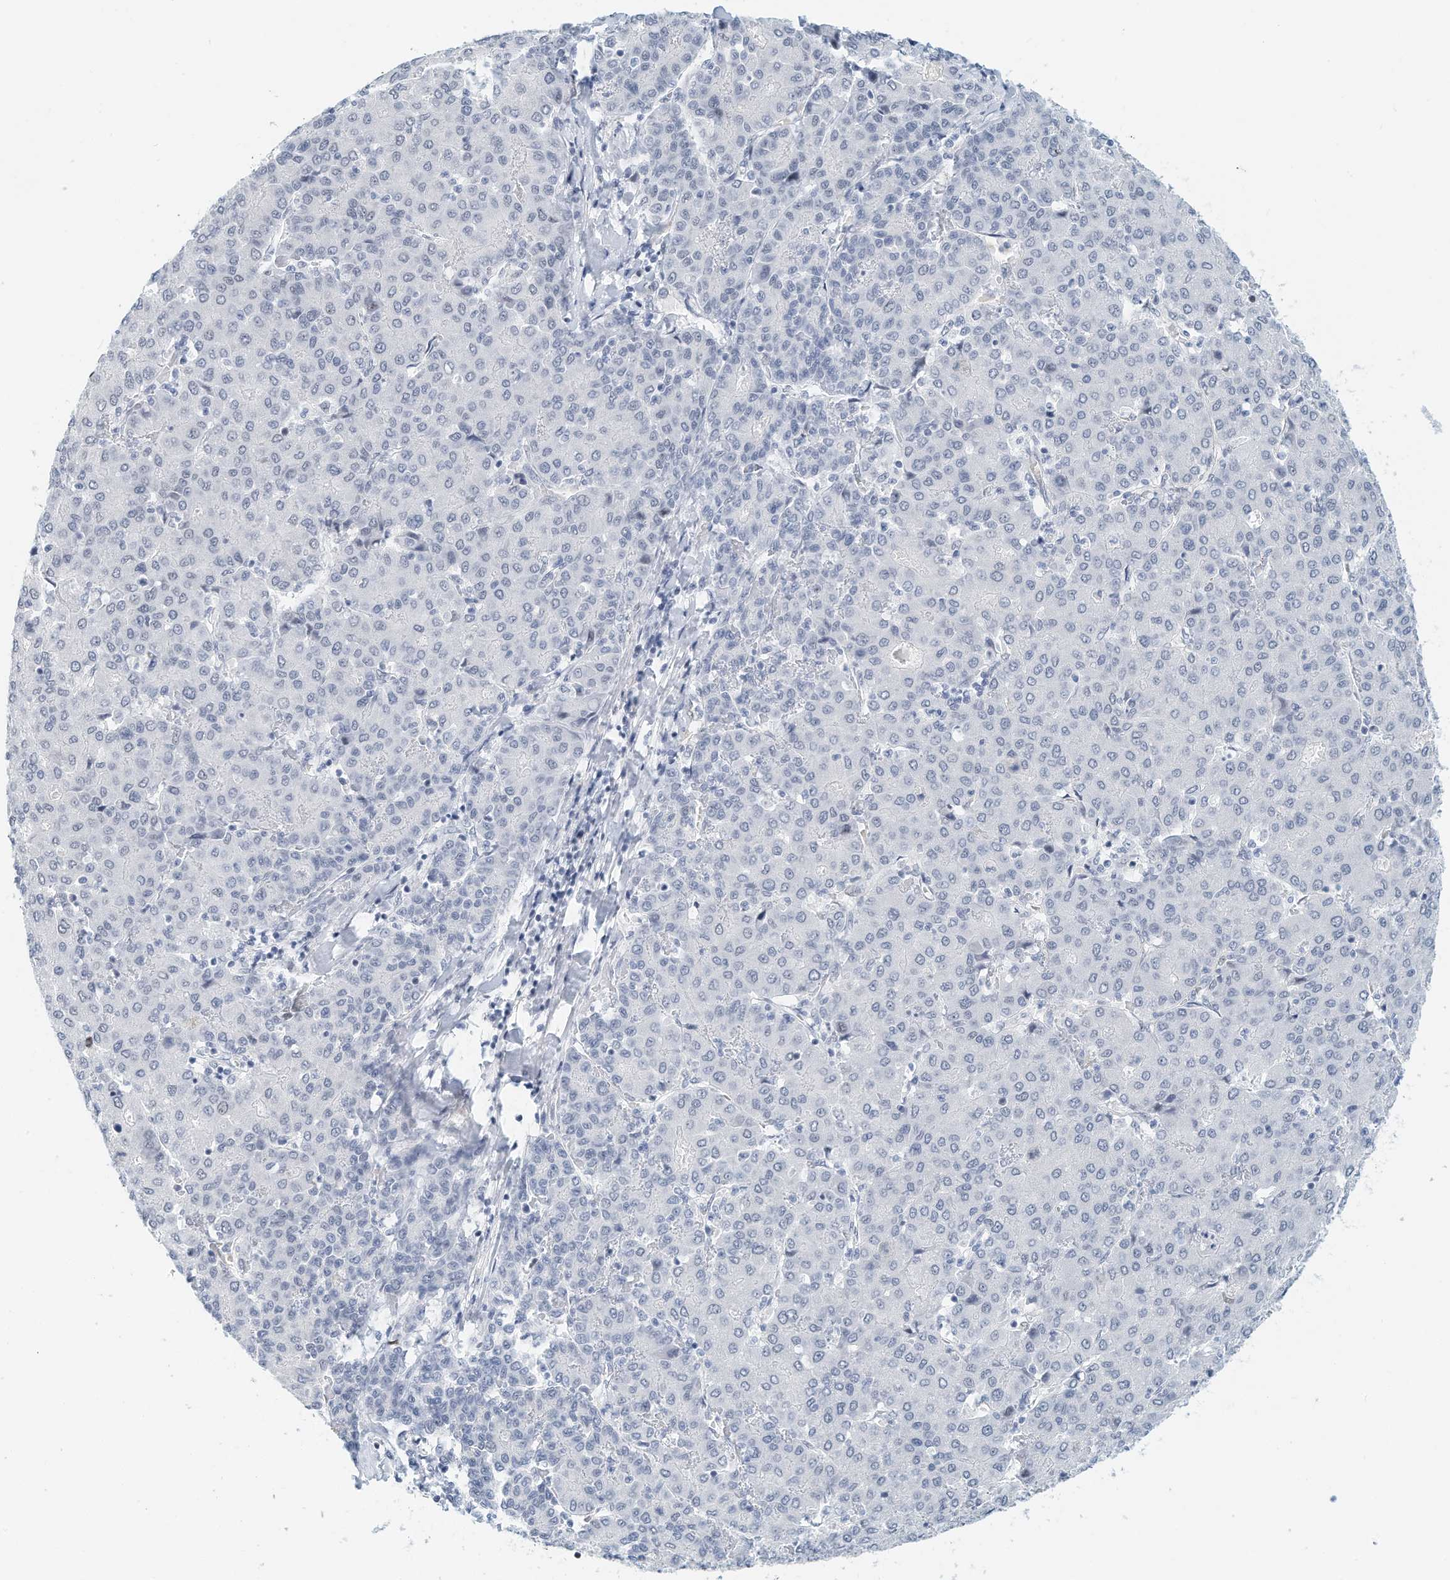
{"staining": {"intensity": "negative", "quantity": "none", "location": "none"}, "tissue": "liver cancer", "cell_type": "Tumor cells", "image_type": "cancer", "snomed": [{"axis": "morphology", "description": "Carcinoma, Hepatocellular, NOS"}, {"axis": "topography", "description": "Liver"}], "caption": "Hepatocellular carcinoma (liver) stained for a protein using immunohistochemistry displays no staining tumor cells.", "gene": "ARHGAP28", "patient": {"sex": "male", "age": 65}}